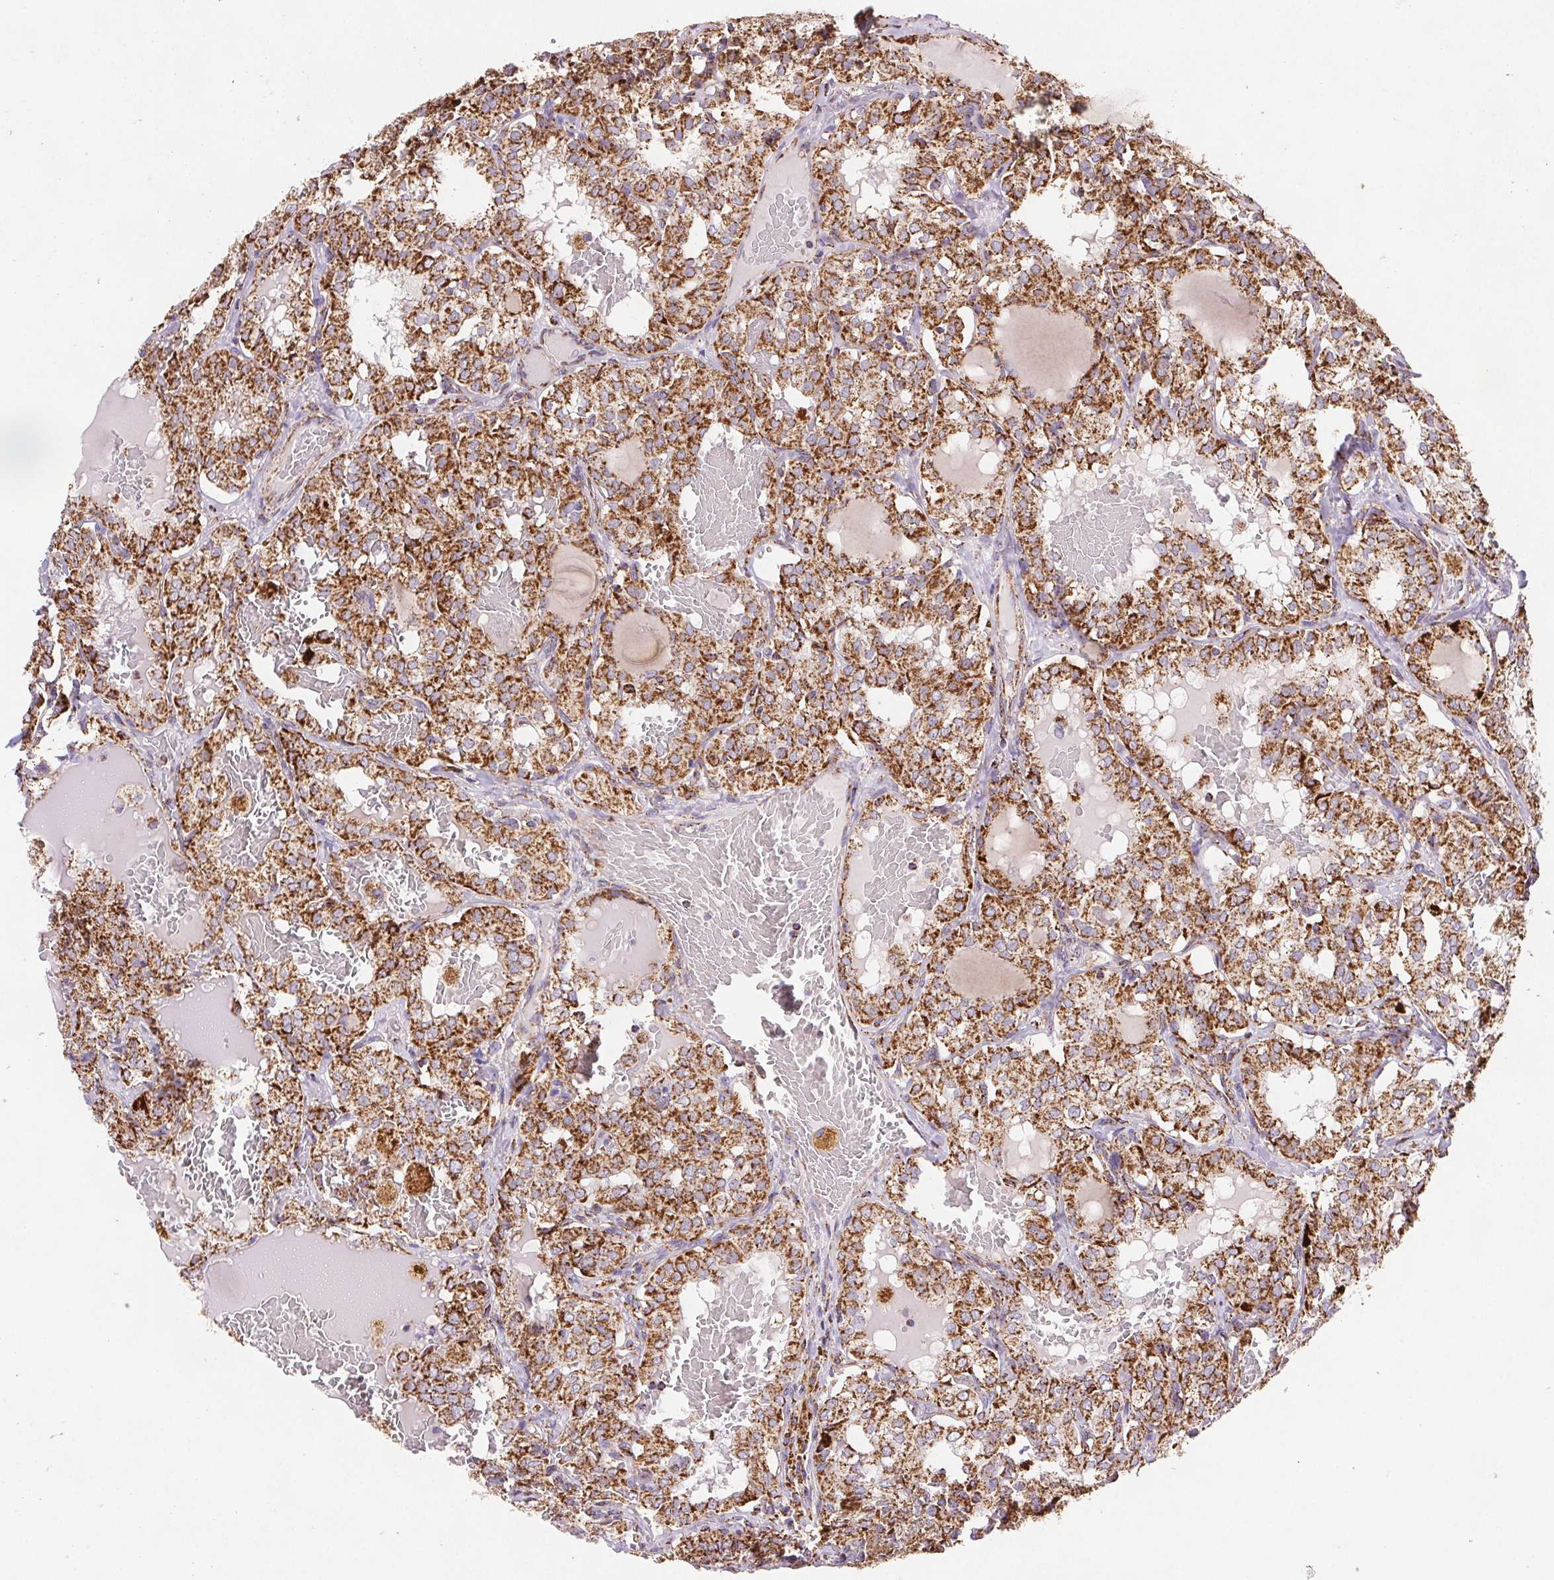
{"staining": {"intensity": "strong", "quantity": ">75%", "location": "cytoplasmic/membranous"}, "tissue": "thyroid cancer", "cell_type": "Tumor cells", "image_type": "cancer", "snomed": [{"axis": "morphology", "description": "Papillary adenocarcinoma, NOS"}, {"axis": "topography", "description": "Thyroid gland"}], "caption": "Immunohistochemical staining of thyroid cancer displays high levels of strong cytoplasmic/membranous positivity in approximately >75% of tumor cells.", "gene": "NIPSNAP2", "patient": {"sex": "male", "age": 20}}